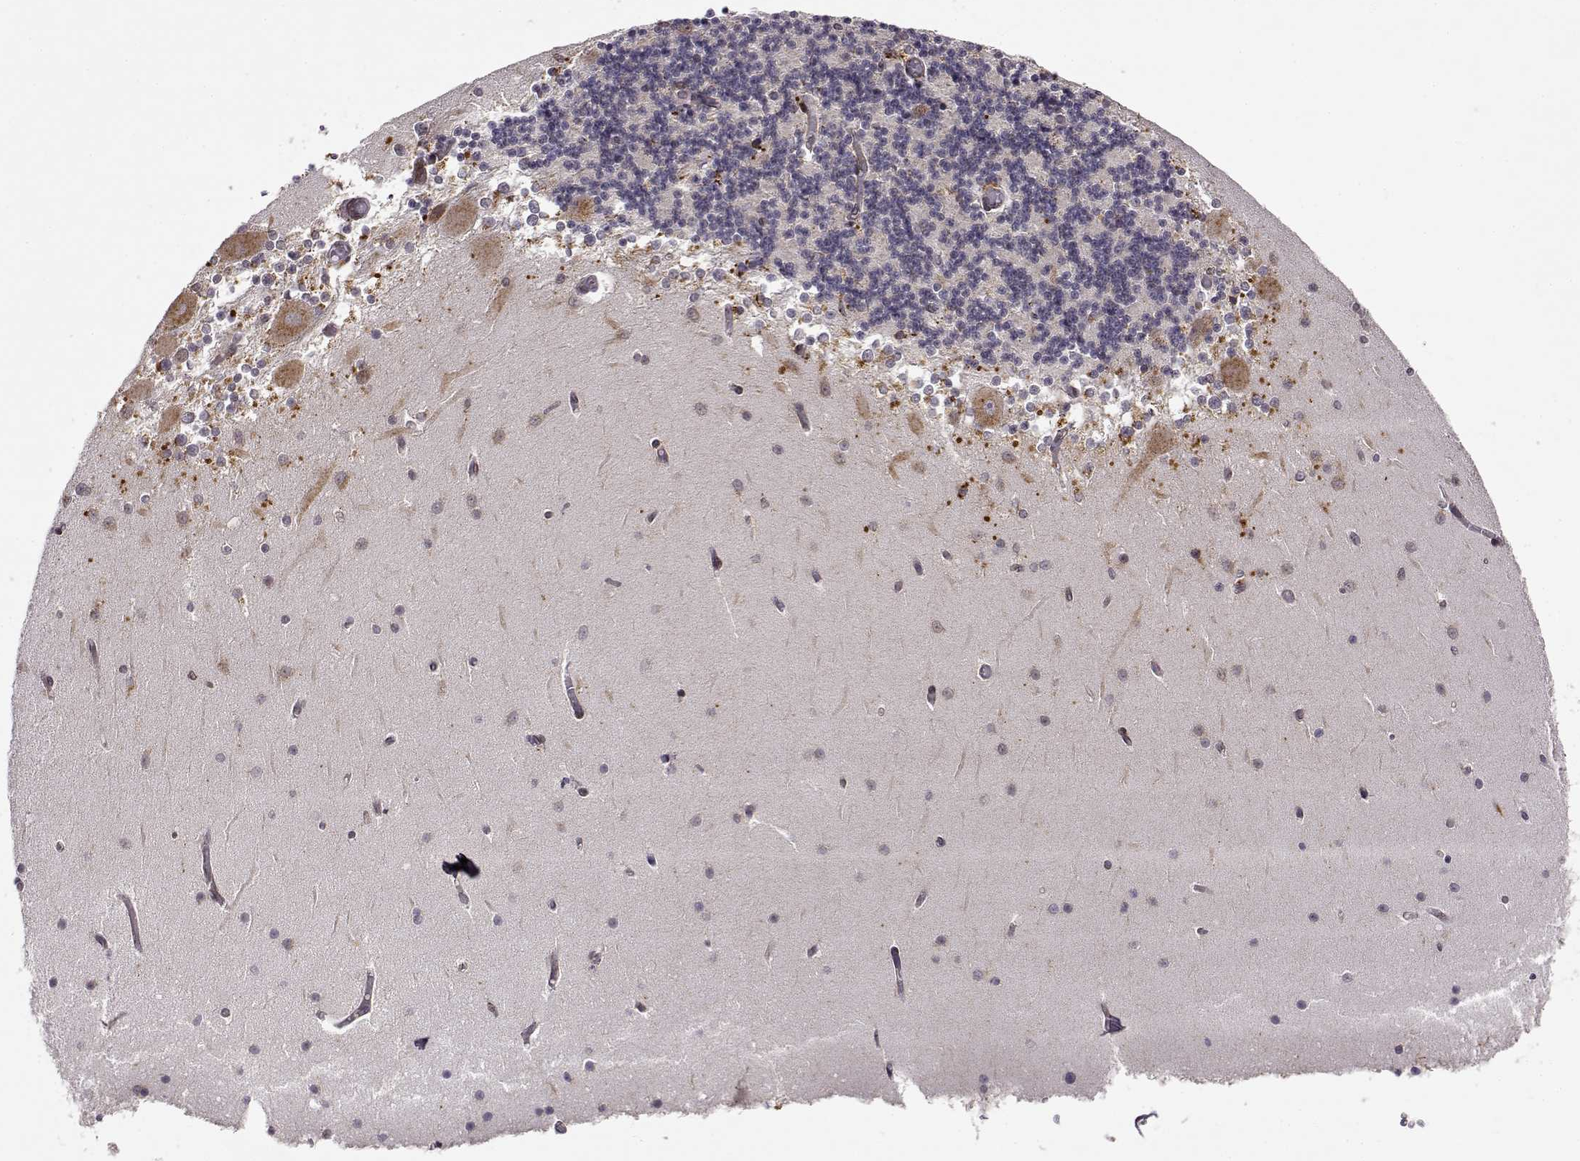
{"staining": {"intensity": "moderate", "quantity": "<25%", "location": "cytoplasmic/membranous"}, "tissue": "cerebellum", "cell_type": "Cells in granular layer", "image_type": "normal", "snomed": [{"axis": "morphology", "description": "Normal tissue, NOS"}, {"axis": "topography", "description": "Cerebellum"}], "caption": "Cells in granular layer demonstrate low levels of moderate cytoplasmic/membranous expression in about <25% of cells in benign human cerebellum.", "gene": "RNF13", "patient": {"sex": "female", "age": 28}}